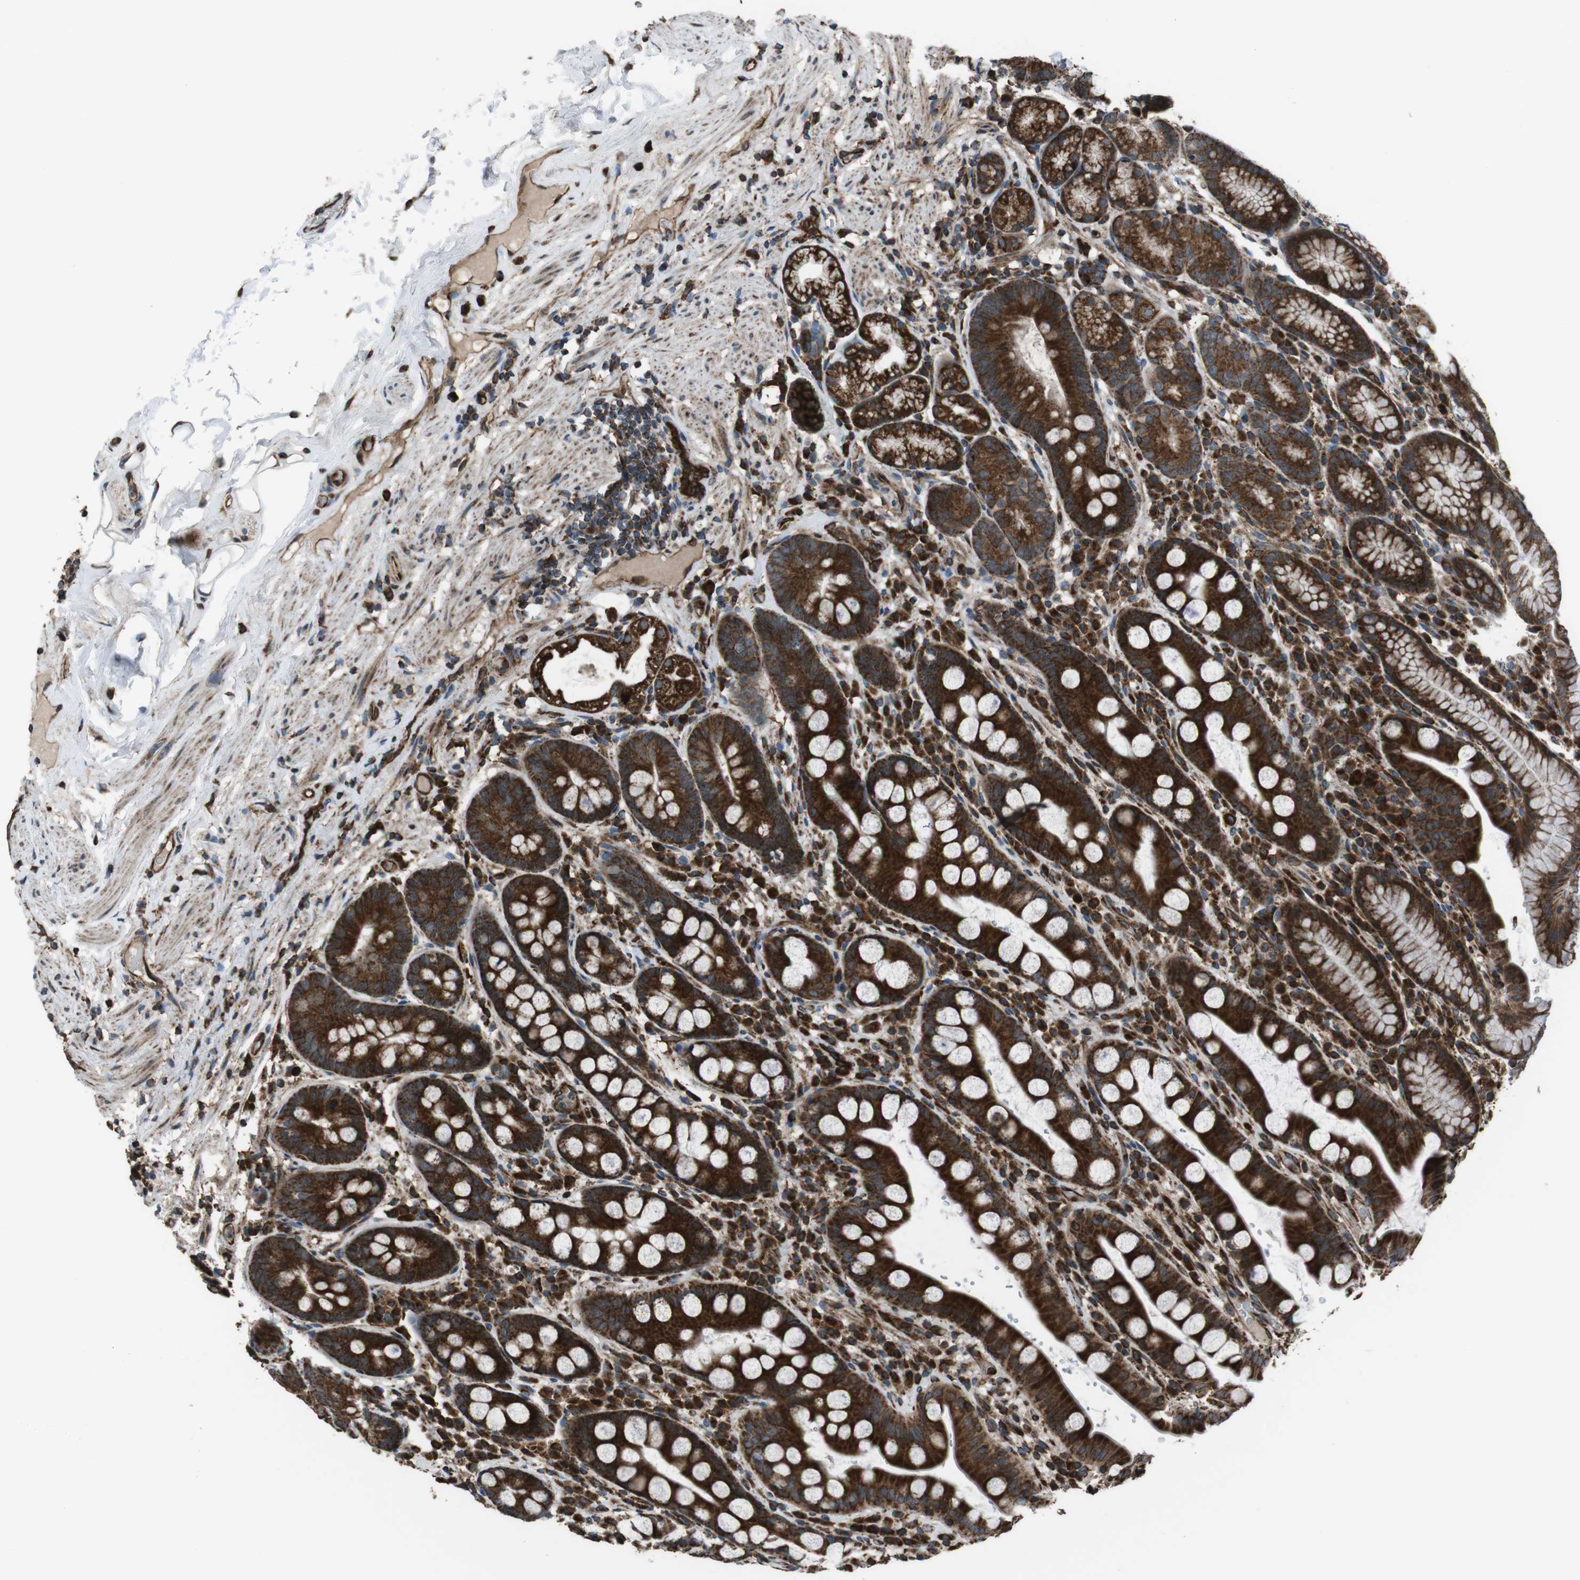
{"staining": {"intensity": "strong", "quantity": ">75%", "location": "cytoplasmic/membranous"}, "tissue": "stomach", "cell_type": "Glandular cells", "image_type": "normal", "snomed": [{"axis": "morphology", "description": "Normal tissue, NOS"}, {"axis": "topography", "description": "Stomach, lower"}], "caption": "A brown stain labels strong cytoplasmic/membranous expression of a protein in glandular cells of normal human stomach.", "gene": "GIMAP8", "patient": {"sex": "male", "age": 52}}